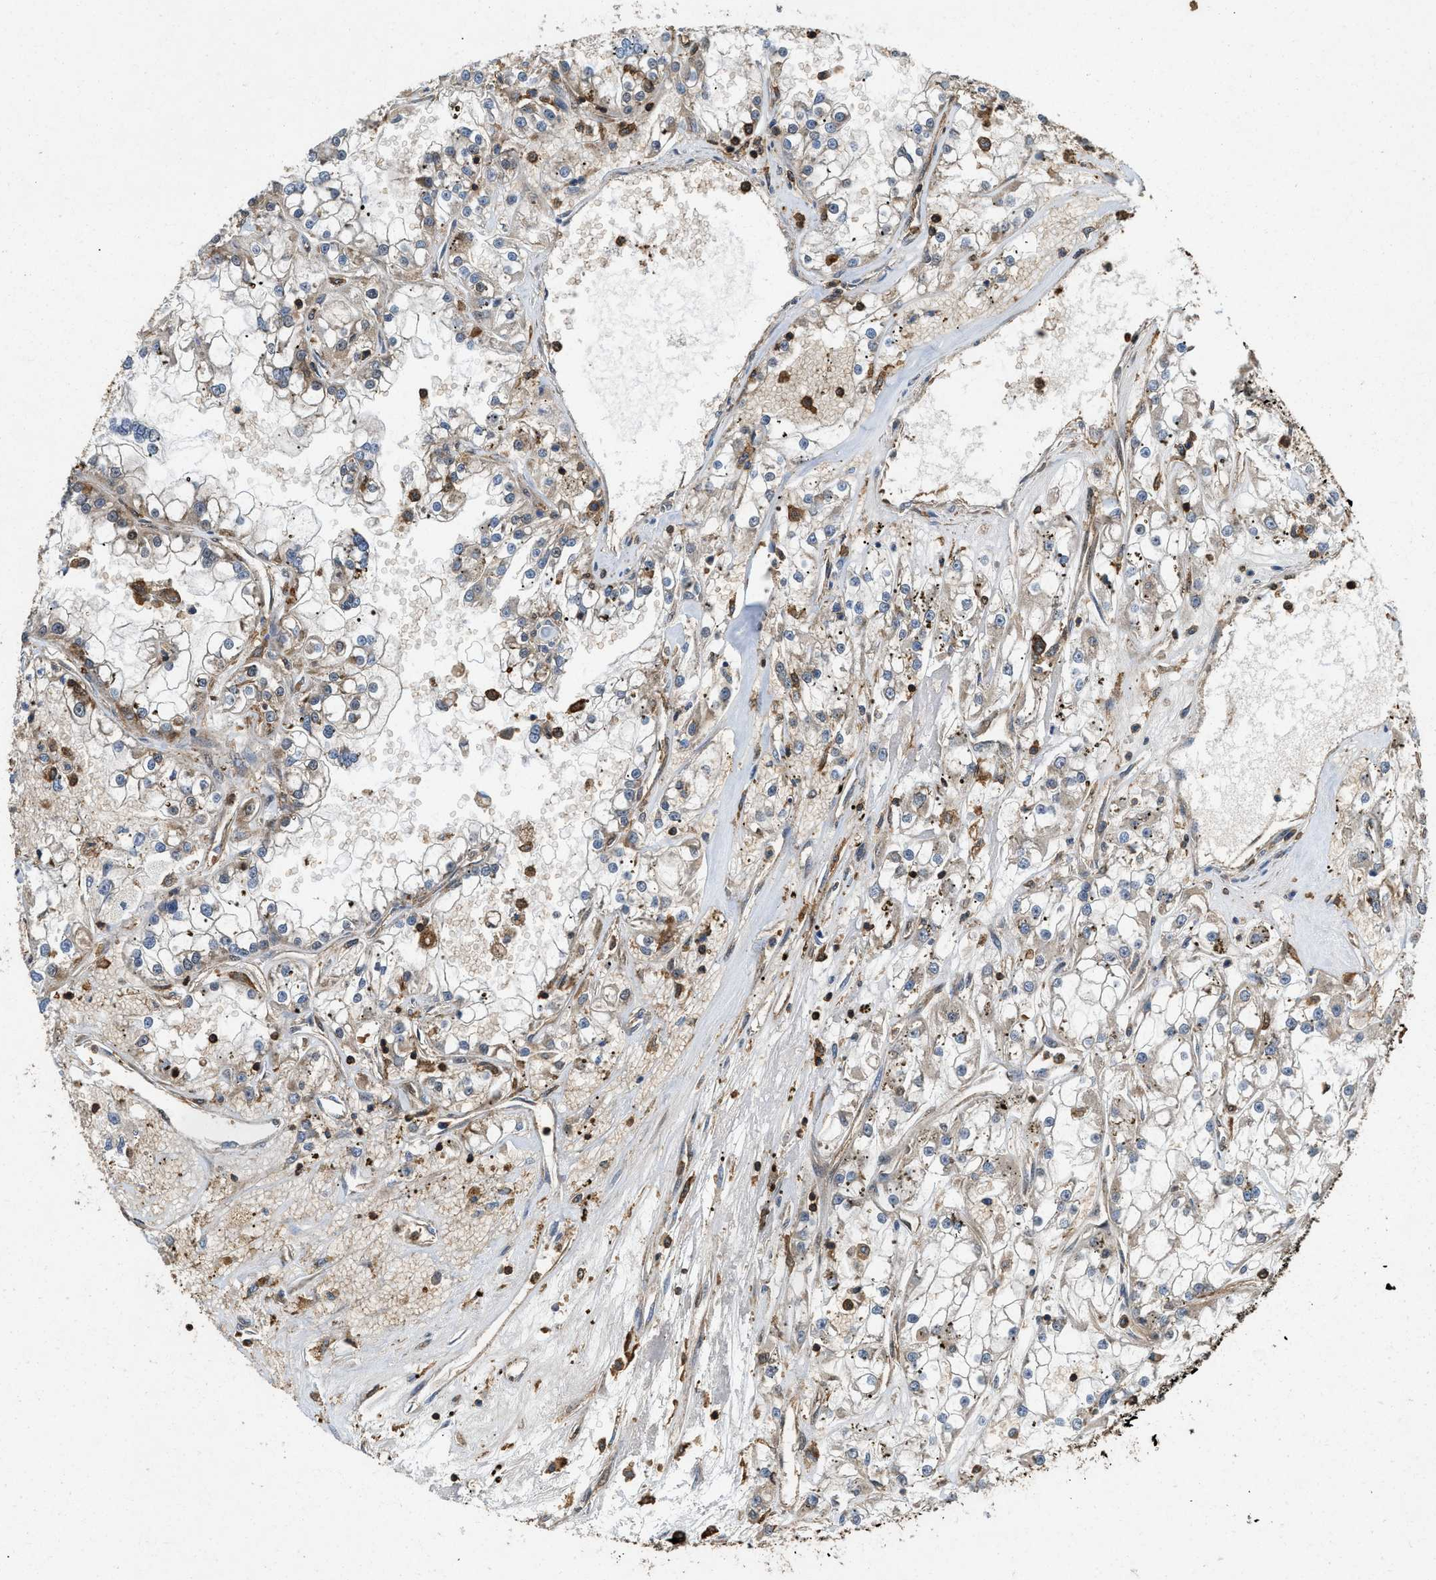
{"staining": {"intensity": "weak", "quantity": "<25%", "location": "cytoplasmic/membranous"}, "tissue": "renal cancer", "cell_type": "Tumor cells", "image_type": "cancer", "snomed": [{"axis": "morphology", "description": "Adenocarcinoma, NOS"}, {"axis": "topography", "description": "Kidney"}], "caption": "This is an immunohistochemistry (IHC) histopathology image of human renal cancer. There is no expression in tumor cells.", "gene": "LINGO2", "patient": {"sex": "female", "age": 52}}